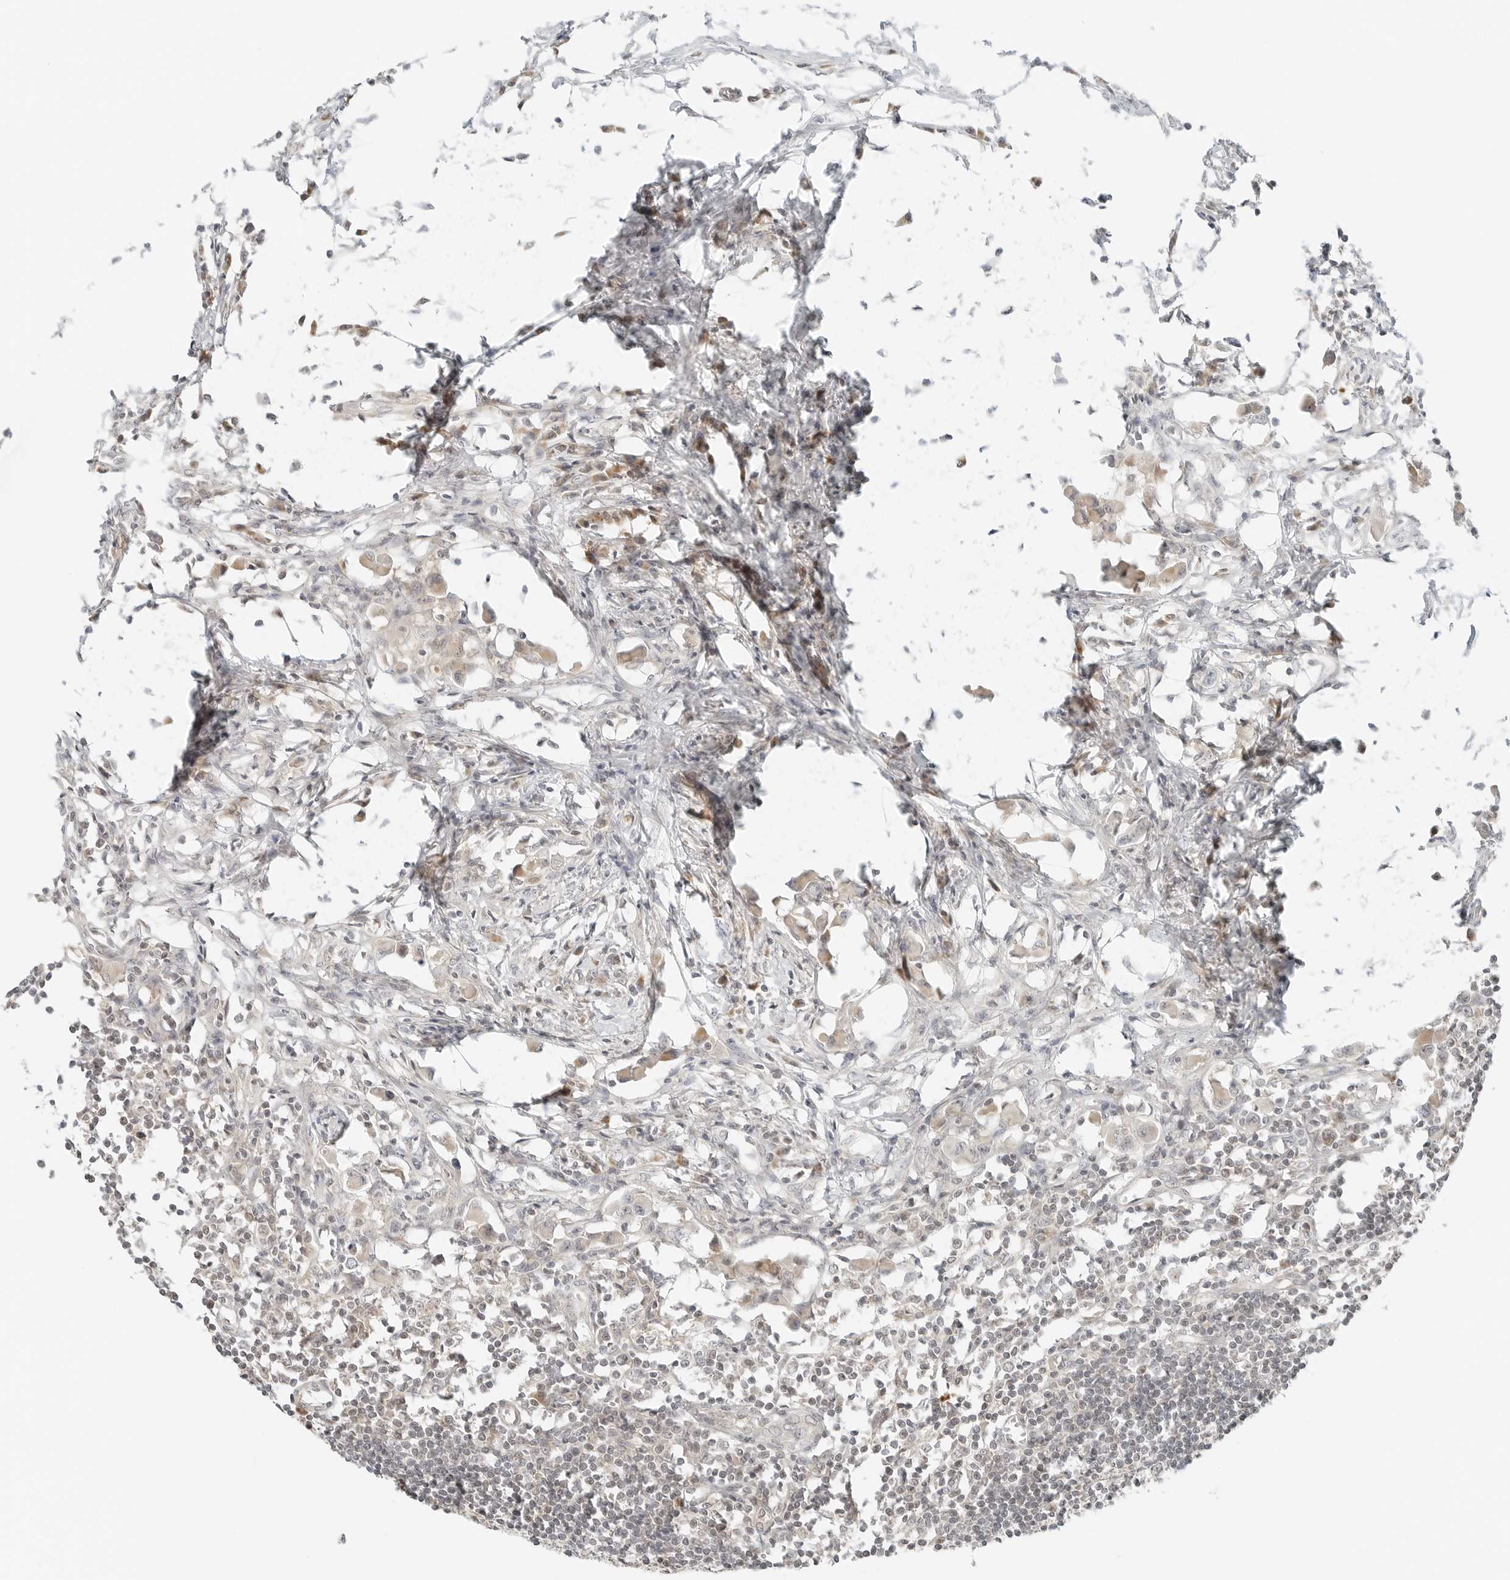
{"staining": {"intensity": "weak", "quantity": "25%-75%", "location": "cytoplasmic/membranous,nuclear"}, "tissue": "lymph node", "cell_type": "Germinal center cells", "image_type": "normal", "snomed": [{"axis": "morphology", "description": "Normal tissue, NOS"}, {"axis": "morphology", "description": "Malignant melanoma, Metastatic site"}, {"axis": "topography", "description": "Lymph node"}], "caption": "Brown immunohistochemical staining in normal lymph node shows weak cytoplasmic/membranous,nuclear staining in about 25%-75% of germinal center cells.", "gene": "IQCC", "patient": {"sex": "male", "age": 41}}